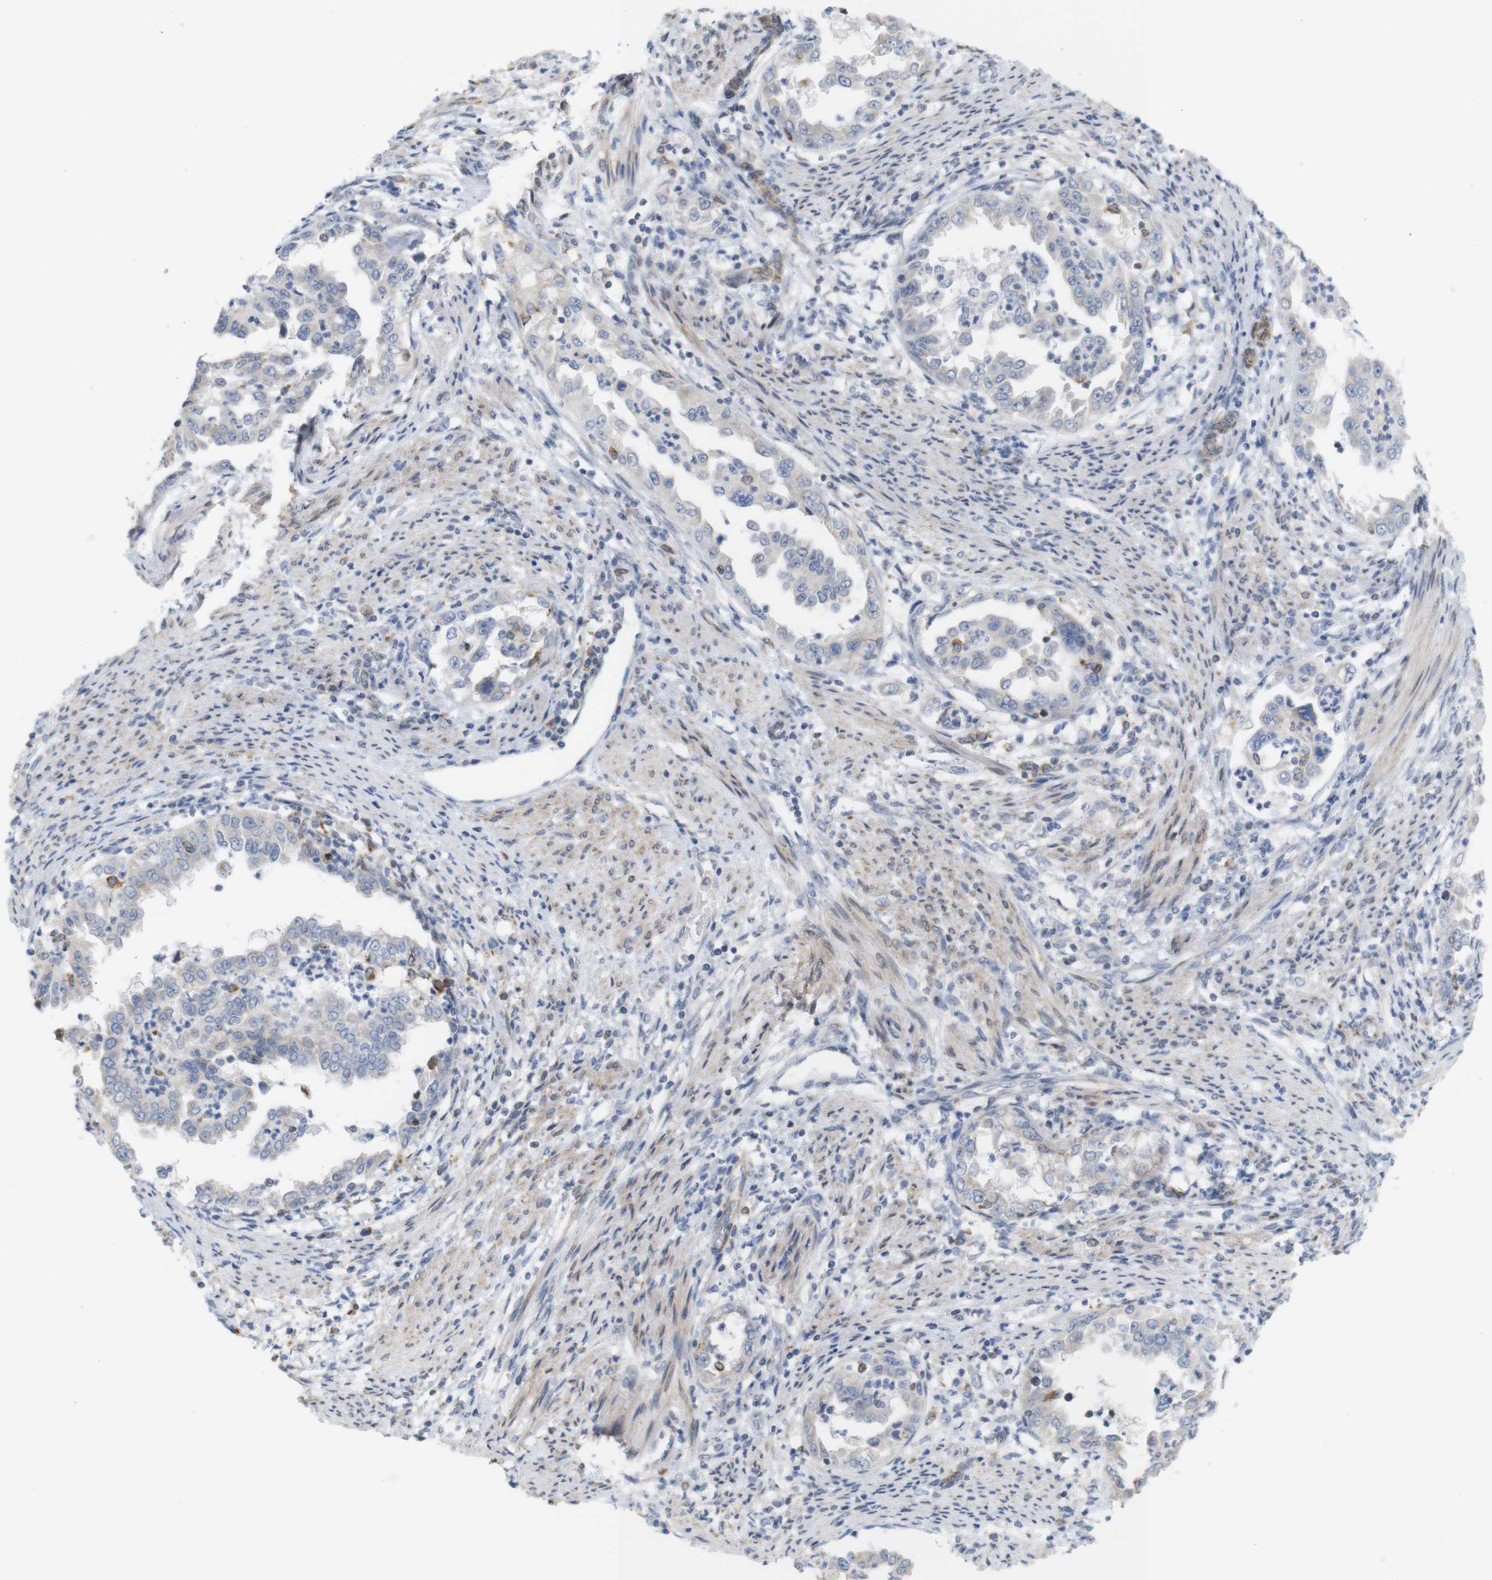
{"staining": {"intensity": "moderate", "quantity": "<25%", "location": "cytoplasmic/membranous"}, "tissue": "endometrial cancer", "cell_type": "Tumor cells", "image_type": "cancer", "snomed": [{"axis": "morphology", "description": "Adenocarcinoma, NOS"}, {"axis": "topography", "description": "Endometrium"}], "caption": "Endometrial cancer stained with a brown dye reveals moderate cytoplasmic/membranous positive staining in about <25% of tumor cells.", "gene": "ITPR1", "patient": {"sex": "female", "age": 85}}